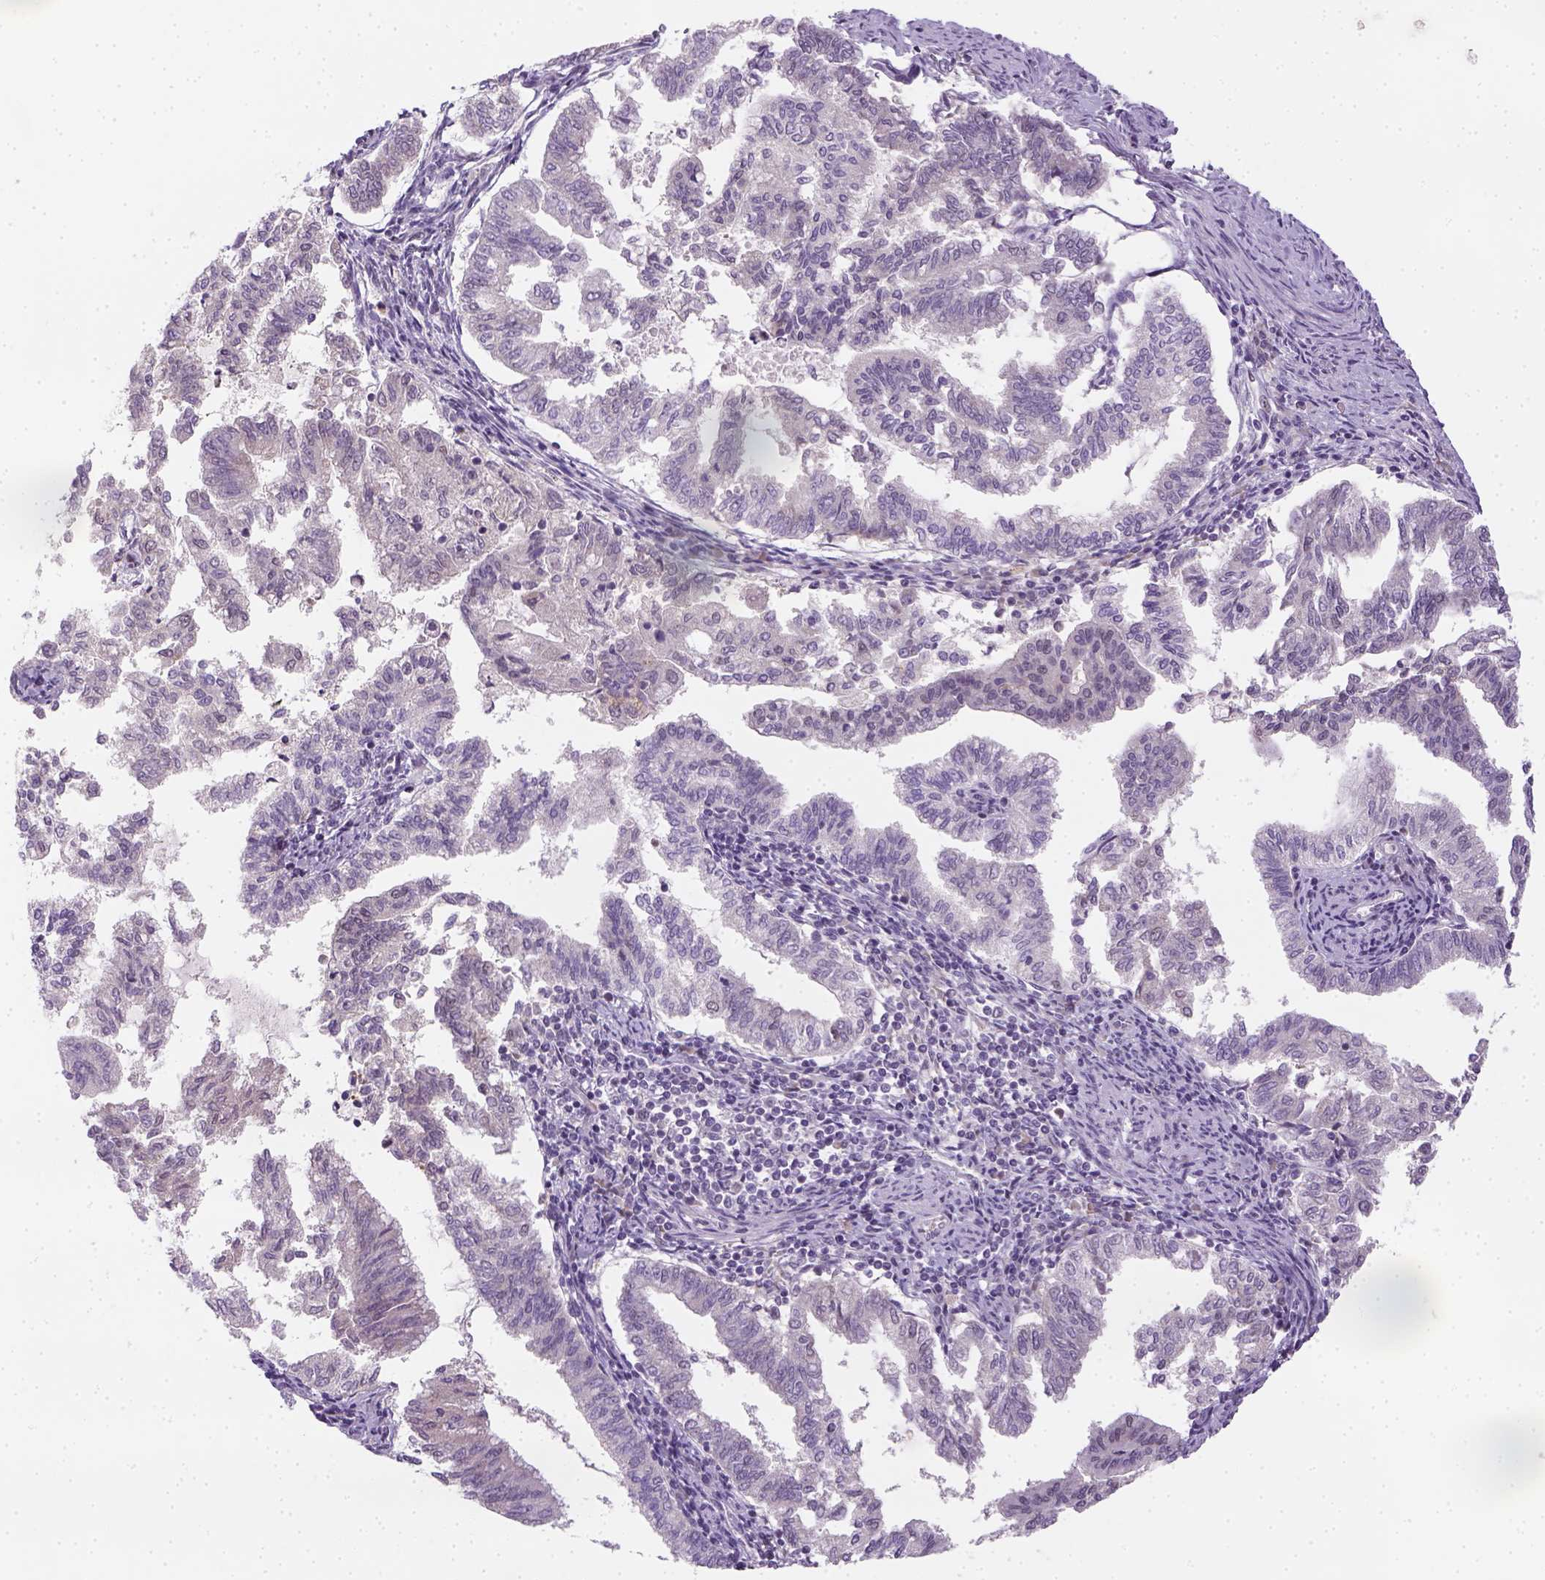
{"staining": {"intensity": "negative", "quantity": "none", "location": "none"}, "tissue": "endometrial cancer", "cell_type": "Tumor cells", "image_type": "cancer", "snomed": [{"axis": "morphology", "description": "Adenocarcinoma, NOS"}, {"axis": "topography", "description": "Endometrium"}], "caption": "Tumor cells show no significant protein positivity in endometrial cancer. (Brightfield microscopy of DAB immunohistochemistry at high magnification).", "gene": "MAGEB3", "patient": {"sex": "female", "age": 79}}